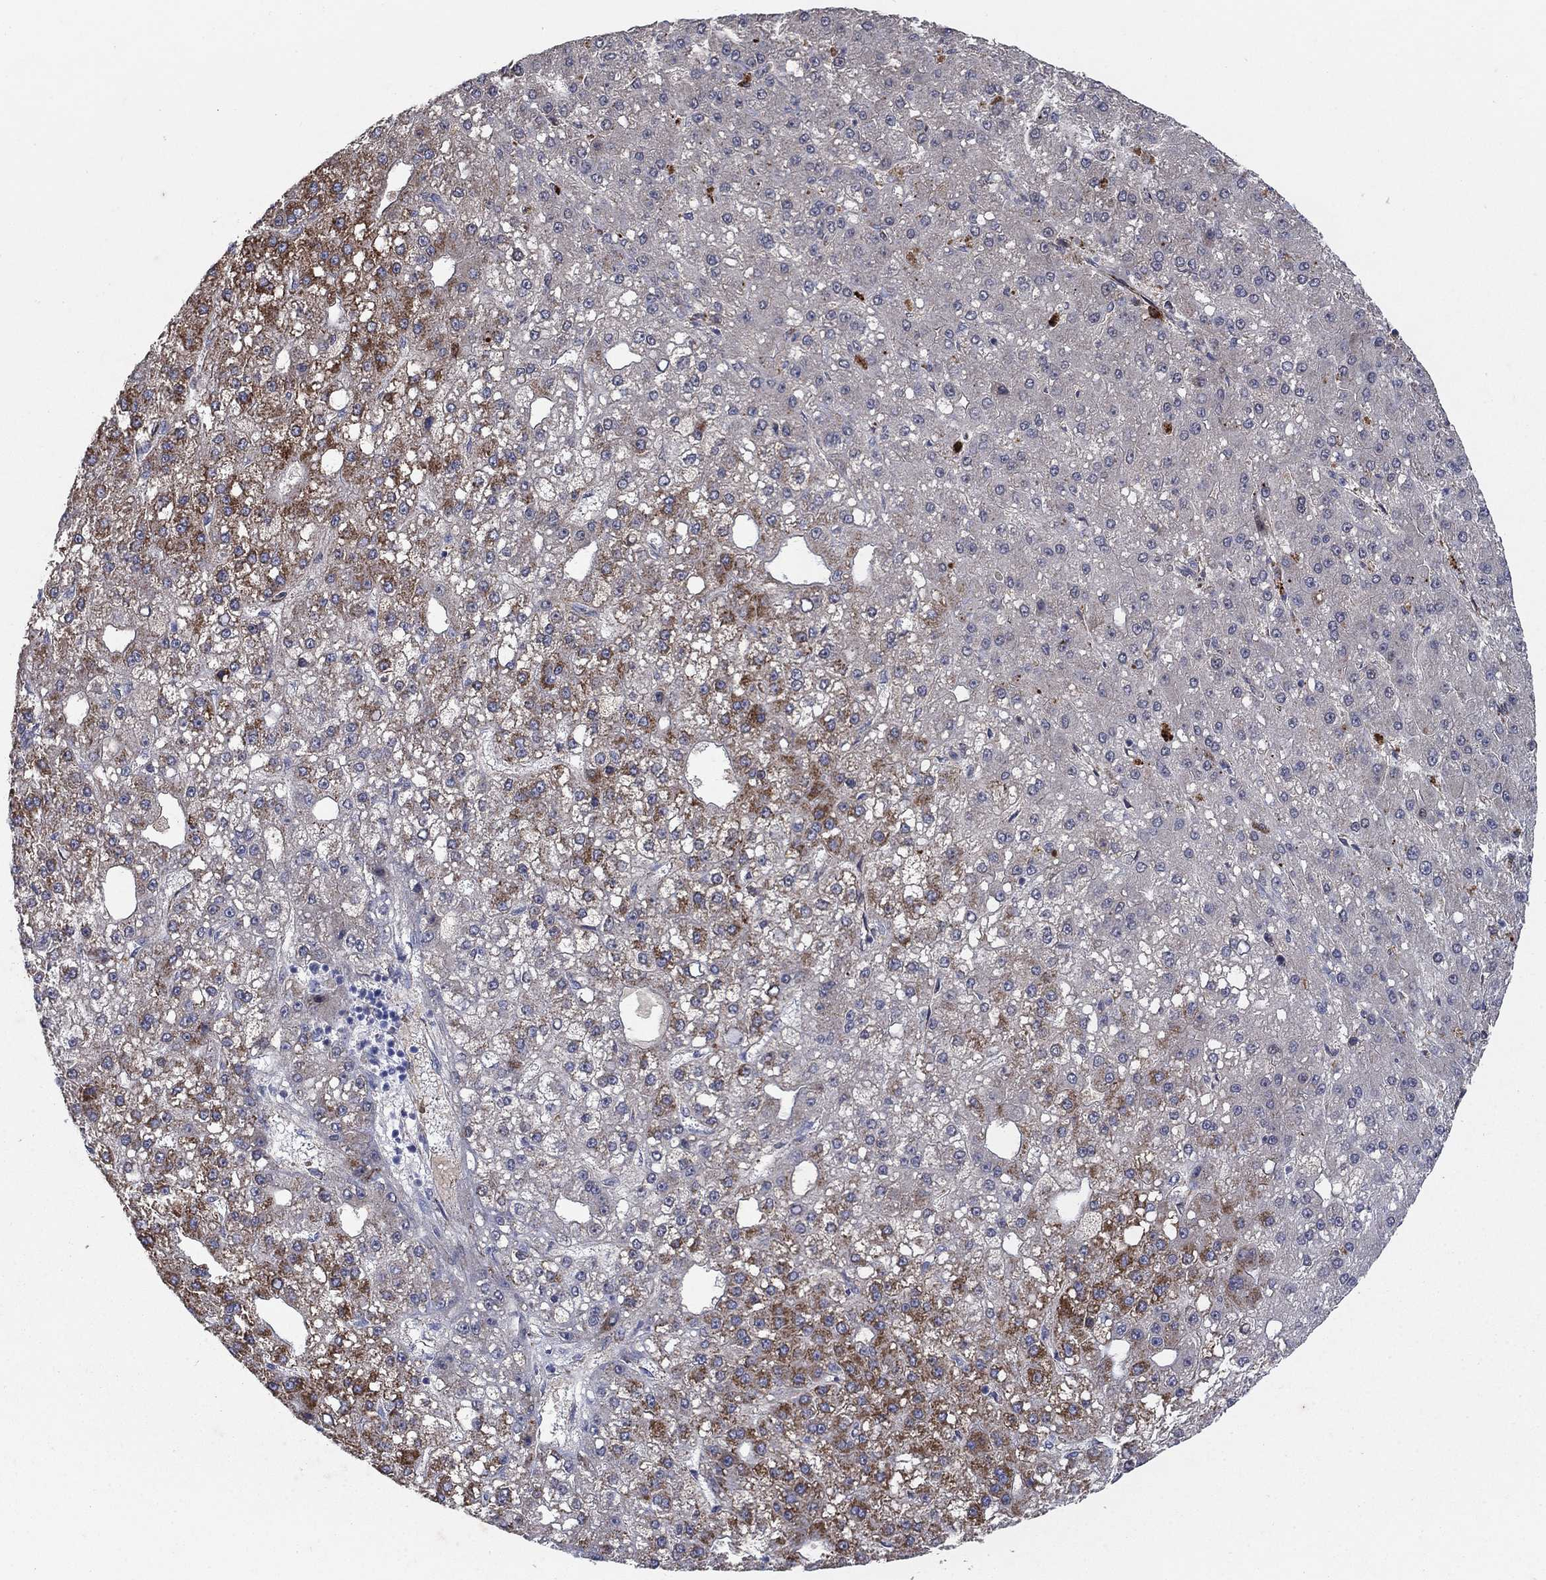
{"staining": {"intensity": "strong", "quantity": "<25%", "location": "cytoplasmic/membranous"}, "tissue": "liver cancer", "cell_type": "Tumor cells", "image_type": "cancer", "snomed": [{"axis": "morphology", "description": "Carcinoma, Hepatocellular, NOS"}, {"axis": "topography", "description": "Liver"}], "caption": "A brown stain shows strong cytoplasmic/membranous positivity of a protein in human liver cancer tumor cells.", "gene": "PNPLA2", "patient": {"sex": "male", "age": 67}}